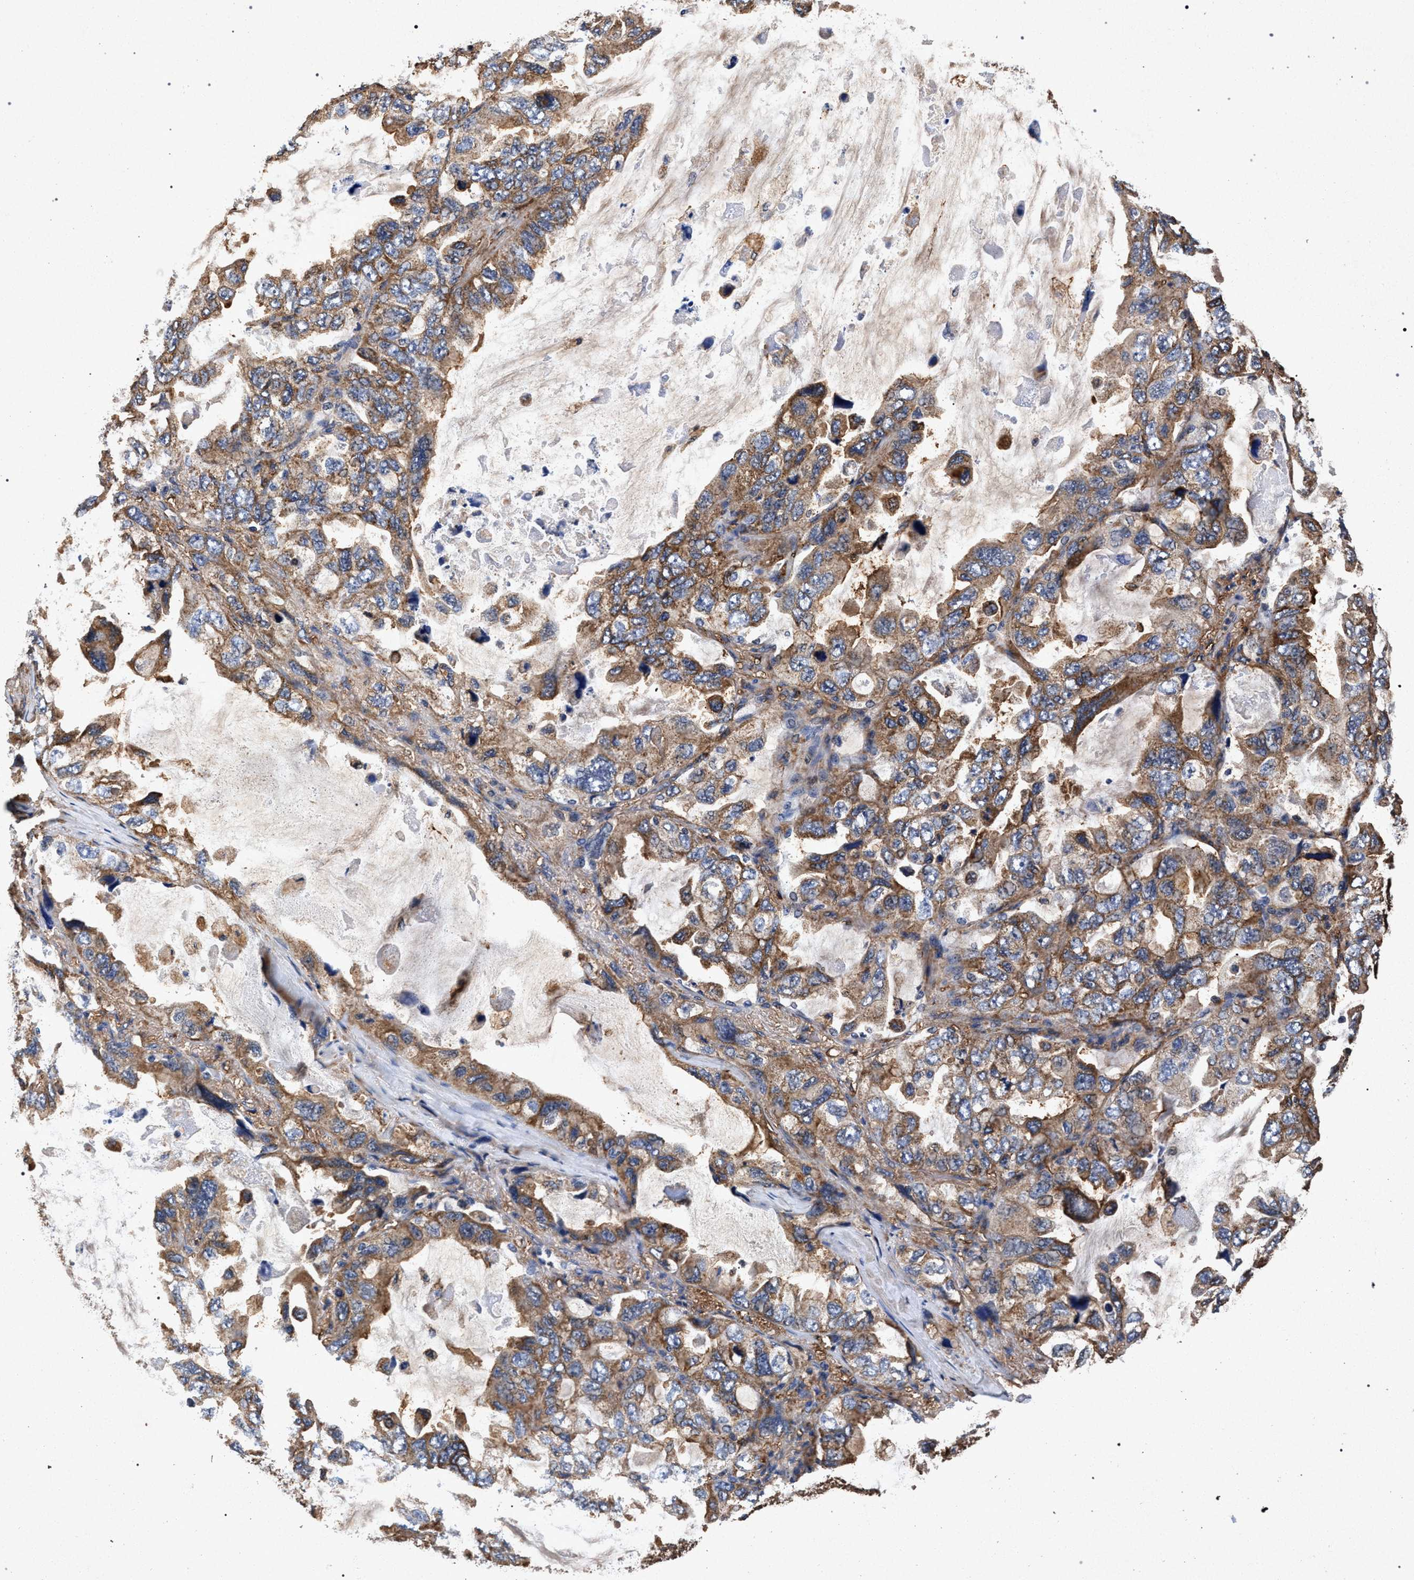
{"staining": {"intensity": "moderate", "quantity": ">75%", "location": "cytoplasmic/membranous"}, "tissue": "lung cancer", "cell_type": "Tumor cells", "image_type": "cancer", "snomed": [{"axis": "morphology", "description": "Squamous cell carcinoma, NOS"}, {"axis": "topography", "description": "Lung"}], "caption": "Tumor cells exhibit medium levels of moderate cytoplasmic/membranous positivity in about >75% of cells in lung squamous cell carcinoma. Nuclei are stained in blue.", "gene": "MARCKS", "patient": {"sex": "female", "age": 73}}